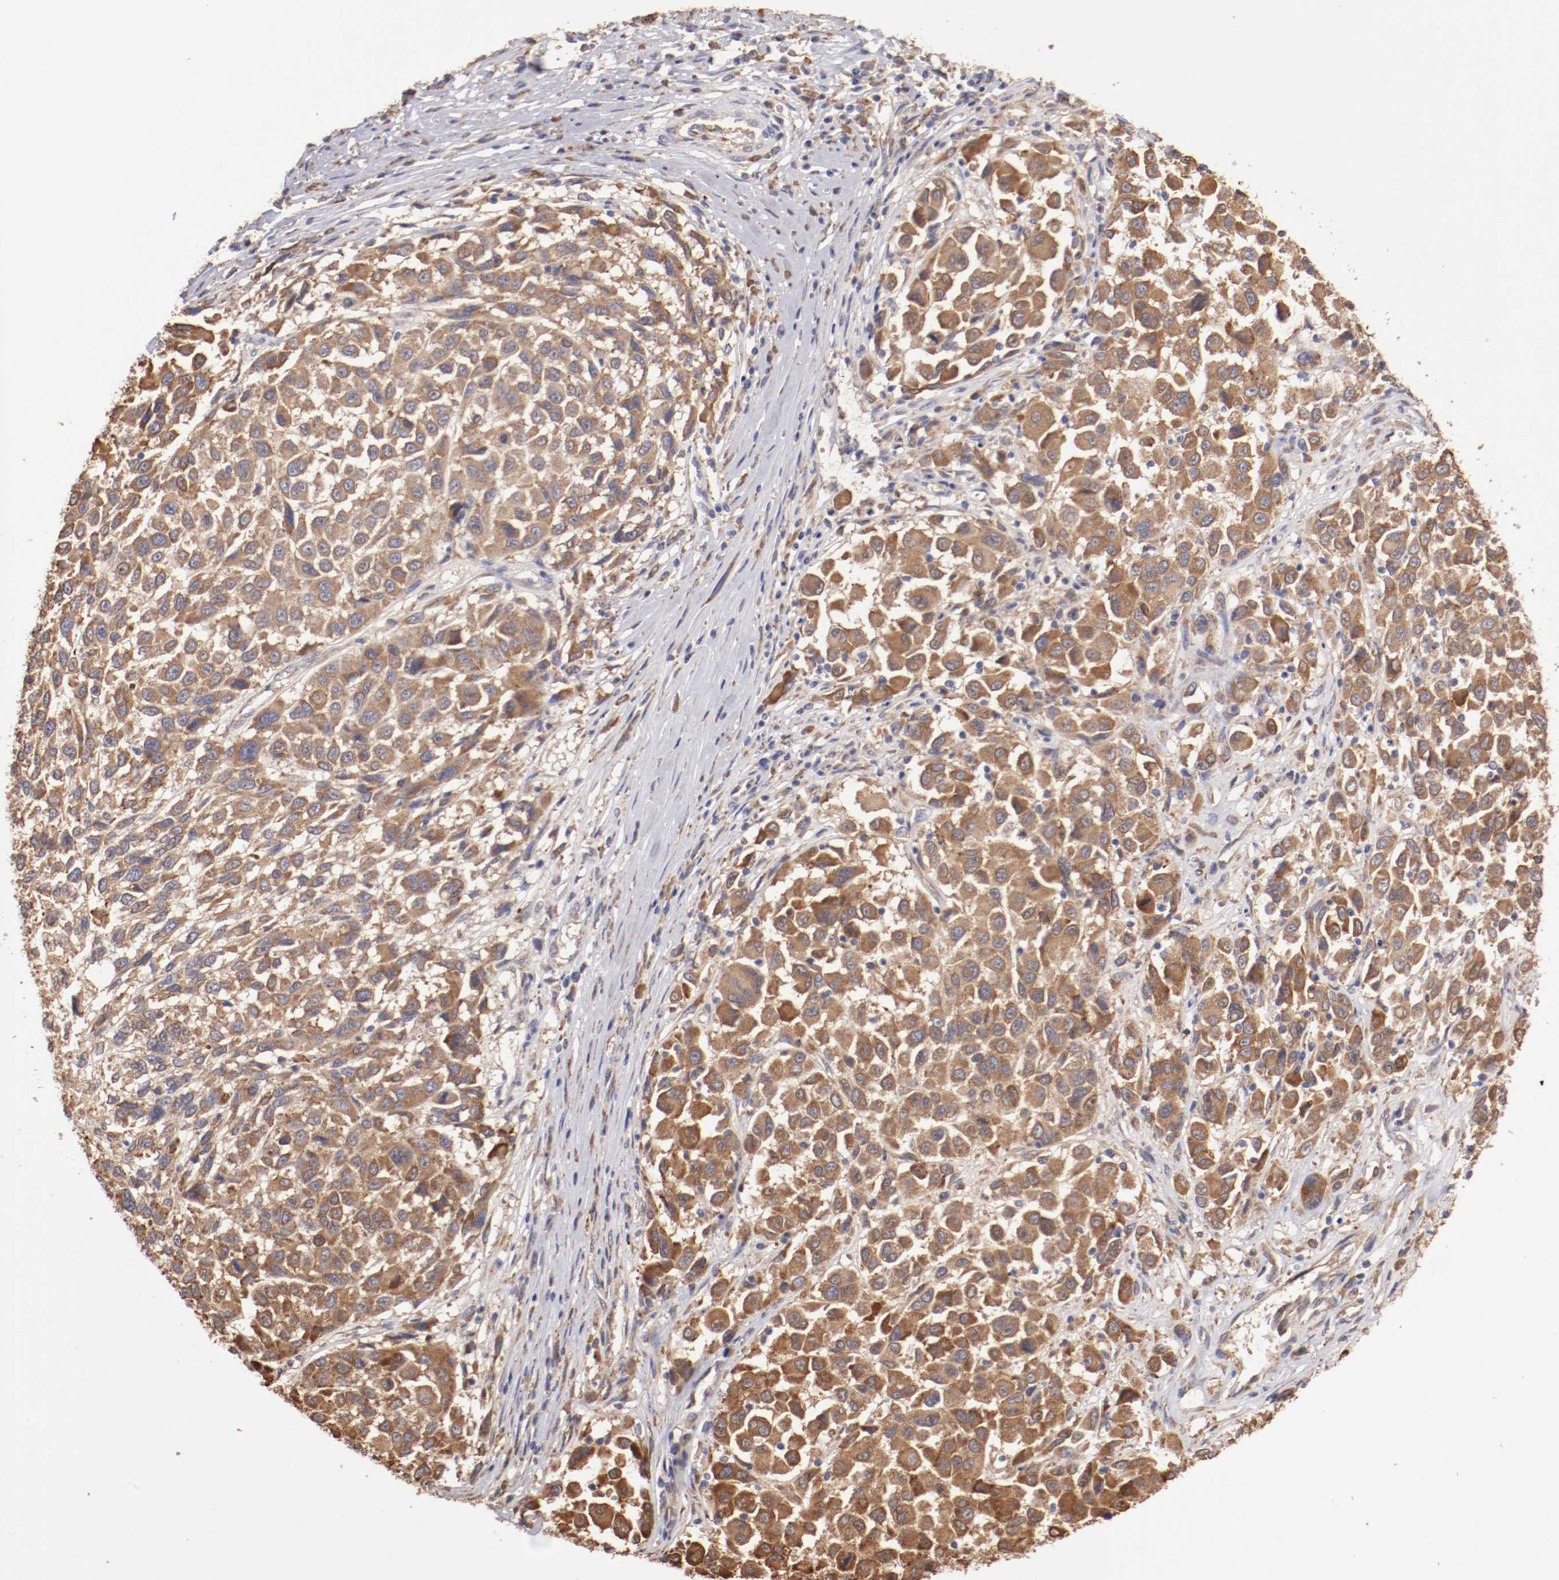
{"staining": {"intensity": "moderate", "quantity": ">75%", "location": "cytoplasmic/membranous"}, "tissue": "melanoma", "cell_type": "Tumor cells", "image_type": "cancer", "snomed": [{"axis": "morphology", "description": "Malignant melanoma, Metastatic site"}, {"axis": "topography", "description": "Lymph node"}], "caption": "Immunohistochemistry of human malignant melanoma (metastatic site) reveals medium levels of moderate cytoplasmic/membranous expression in about >75% of tumor cells.", "gene": "NFKBIE", "patient": {"sex": "male", "age": 61}}